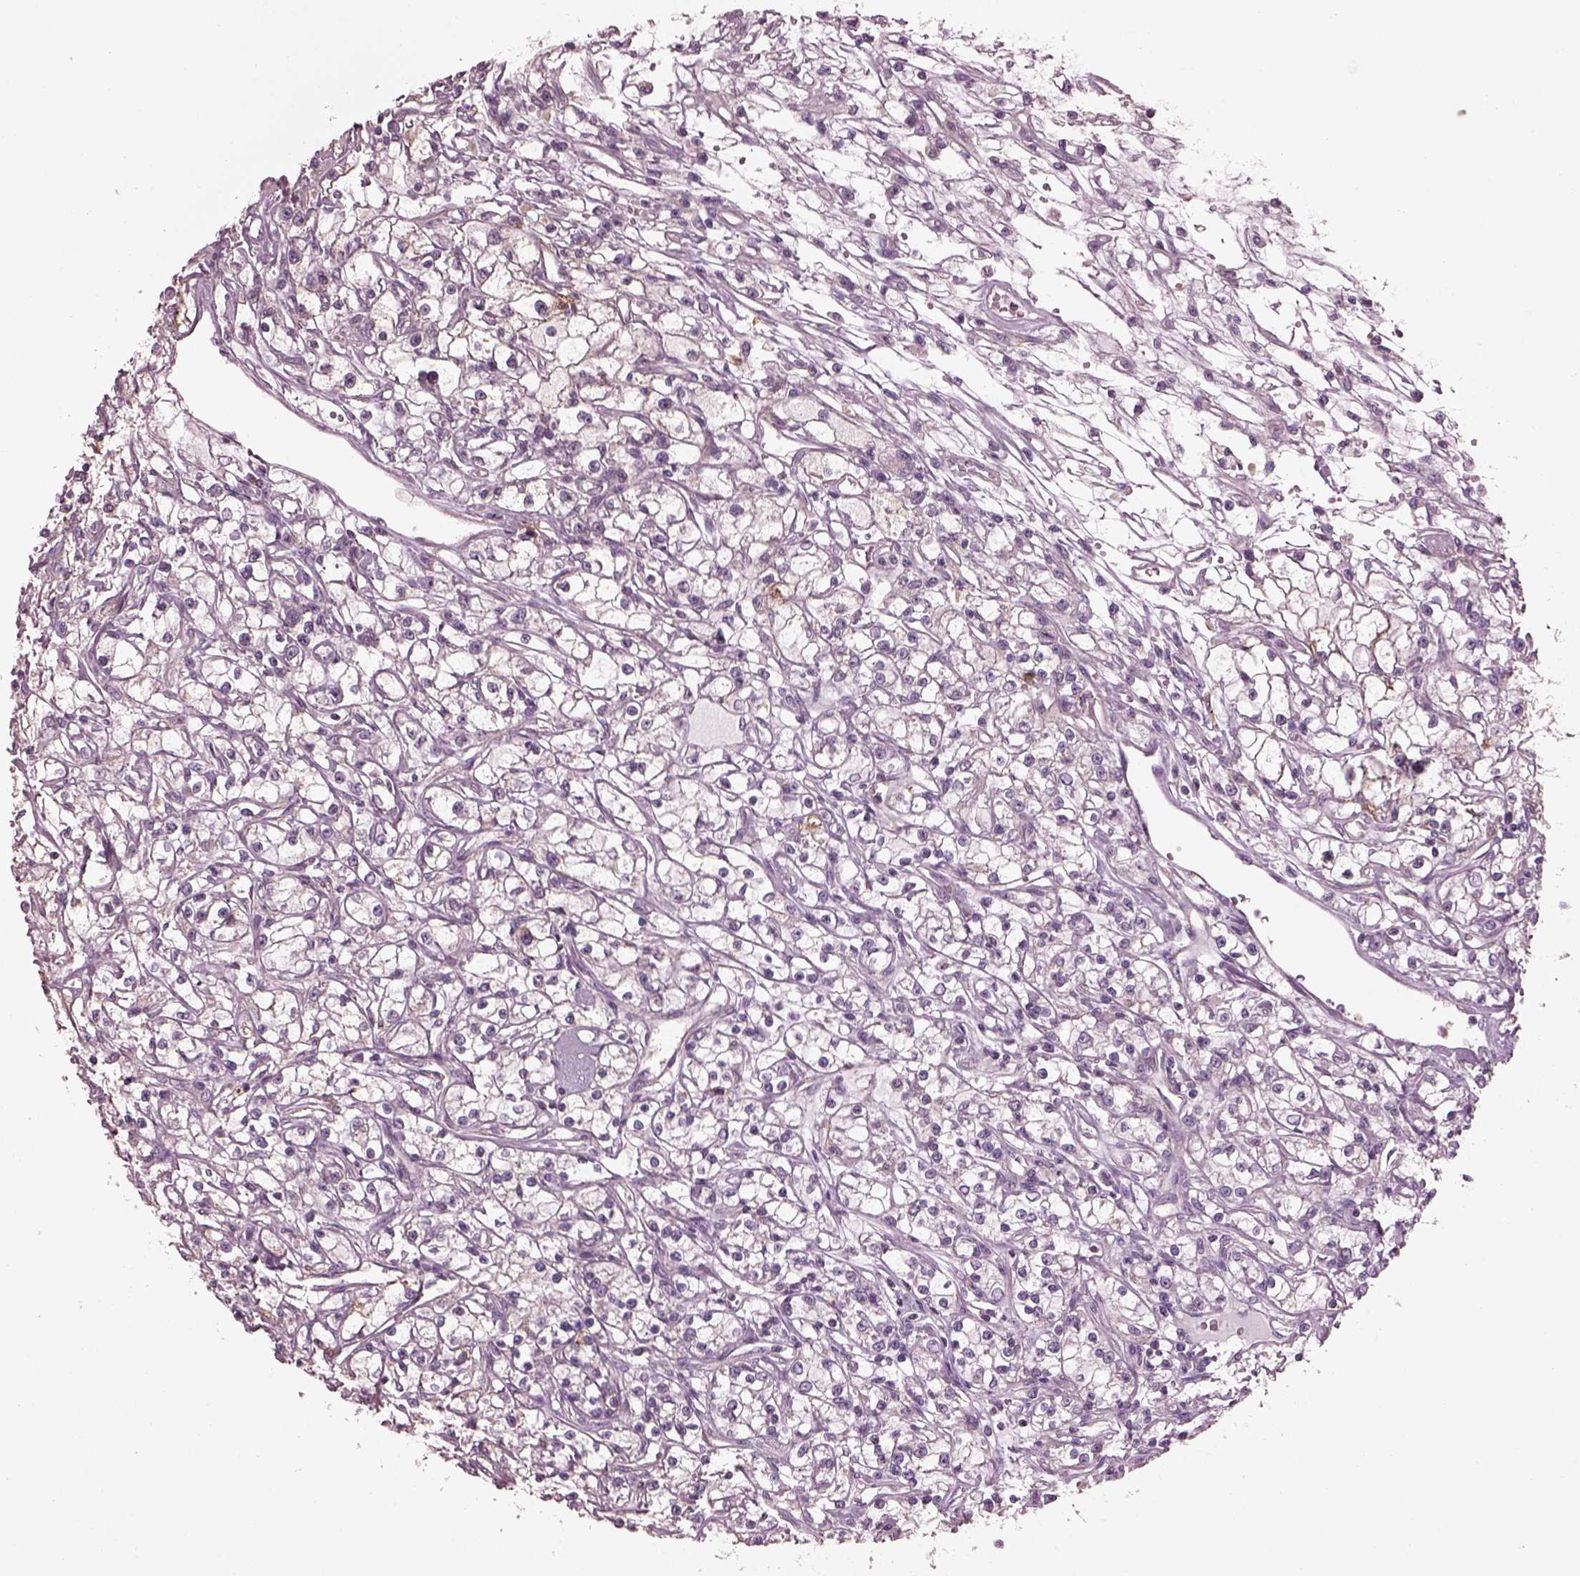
{"staining": {"intensity": "negative", "quantity": "none", "location": "none"}, "tissue": "renal cancer", "cell_type": "Tumor cells", "image_type": "cancer", "snomed": [{"axis": "morphology", "description": "Adenocarcinoma, NOS"}, {"axis": "topography", "description": "Kidney"}], "caption": "Immunohistochemistry micrograph of neoplastic tissue: human renal cancer (adenocarcinoma) stained with DAB exhibits no significant protein expression in tumor cells.", "gene": "SRI", "patient": {"sex": "female", "age": 59}}